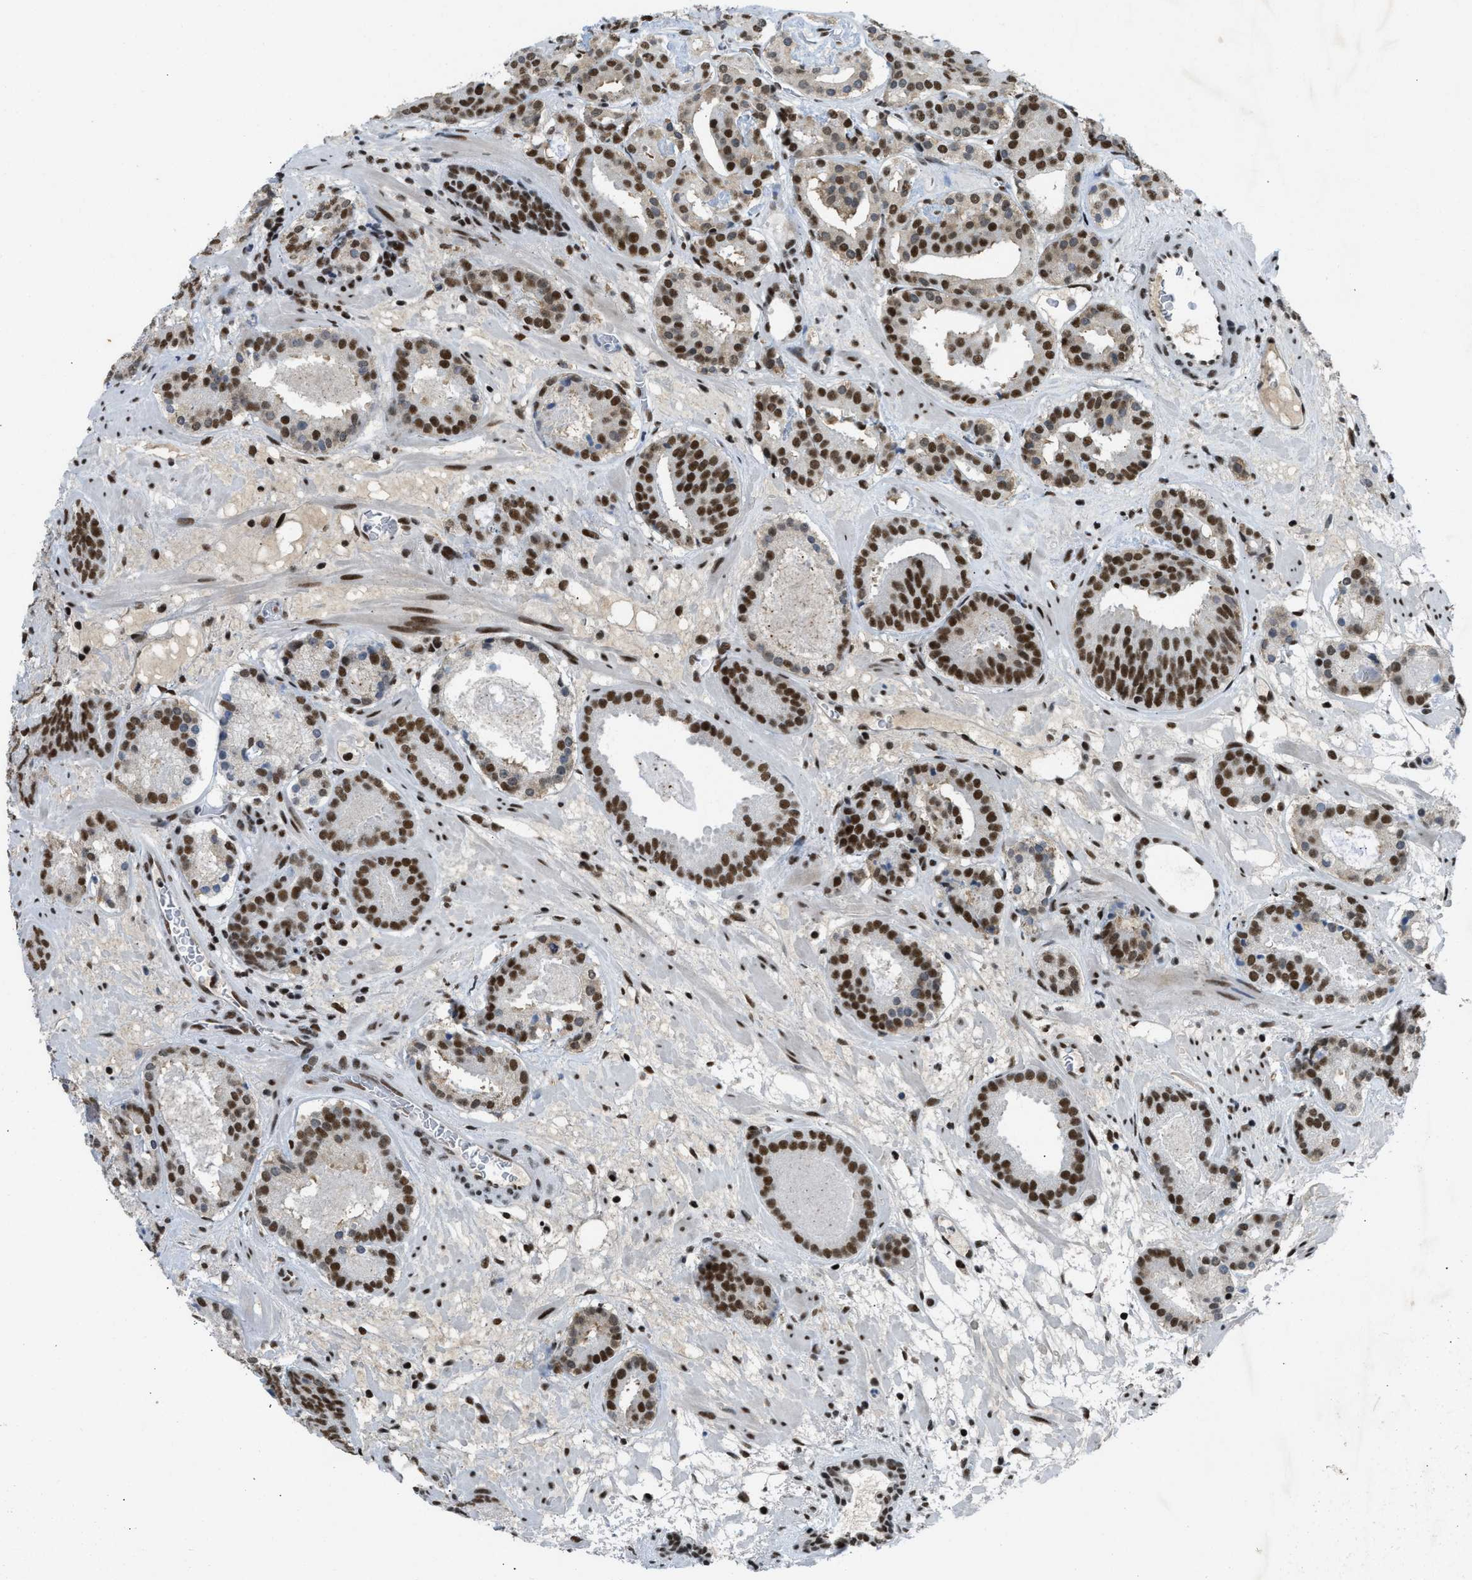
{"staining": {"intensity": "strong", "quantity": ">75%", "location": "nuclear"}, "tissue": "prostate cancer", "cell_type": "Tumor cells", "image_type": "cancer", "snomed": [{"axis": "morphology", "description": "Adenocarcinoma, Low grade"}, {"axis": "topography", "description": "Prostate"}], "caption": "The immunohistochemical stain shows strong nuclear positivity in tumor cells of prostate cancer tissue.", "gene": "SCAF4", "patient": {"sex": "male", "age": 69}}